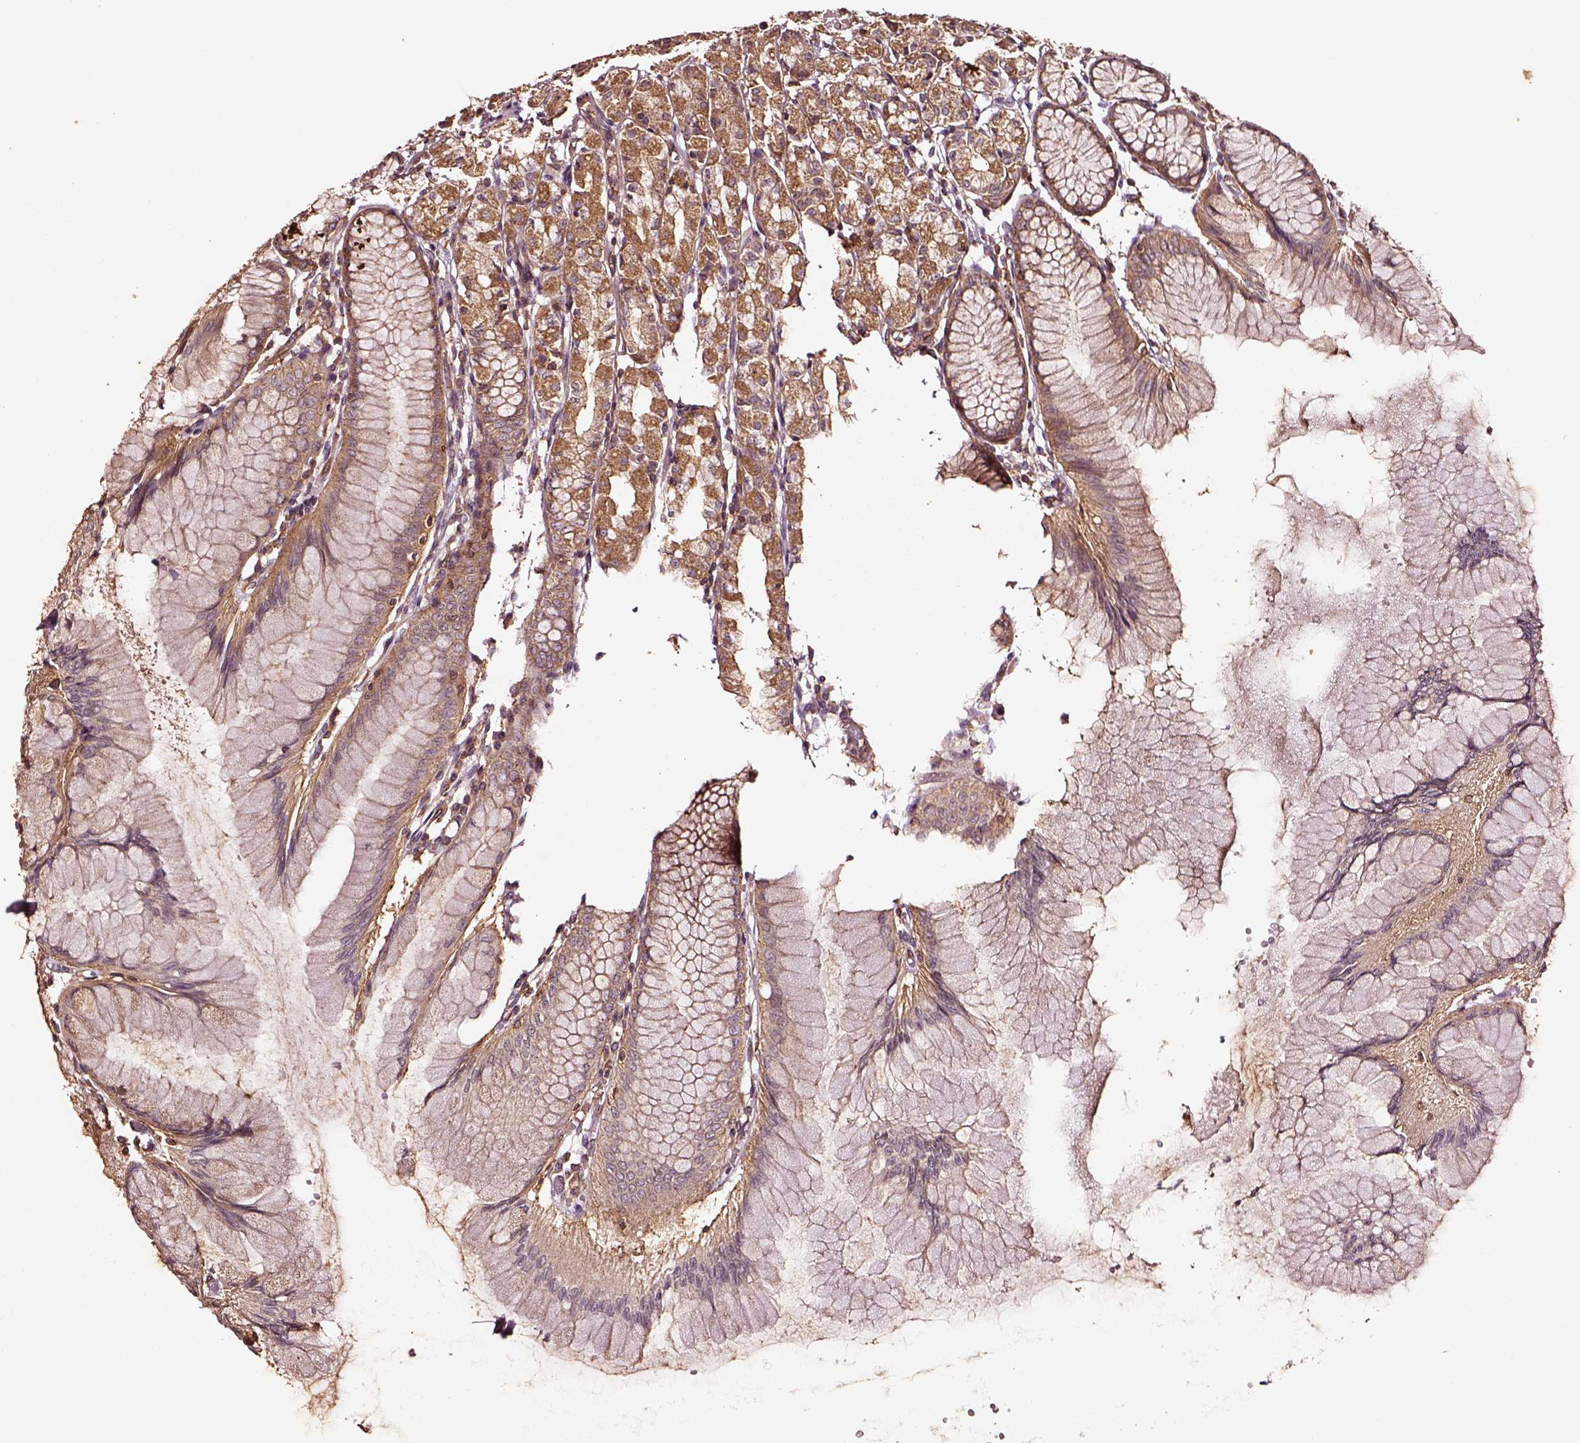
{"staining": {"intensity": "moderate", "quantity": ">75%", "location": "cytoplasmic/membranous"}, "tissue": "stomach", "cell_type": "Glandular cells", "image_type": "normal", "snomed": [{"axis": "morphology", "description": "Normal tissue, NOS"}, {"axis": "topography", "description": "Stomach"}], "caption": "Moderate cytoplasmic/membranous positivity for a protein is present in about >75% of glandular cells of normal stomach using immunohistochemistry.", "gene": "RASSF5", "patient": {"sex": "female", "age": 57}}